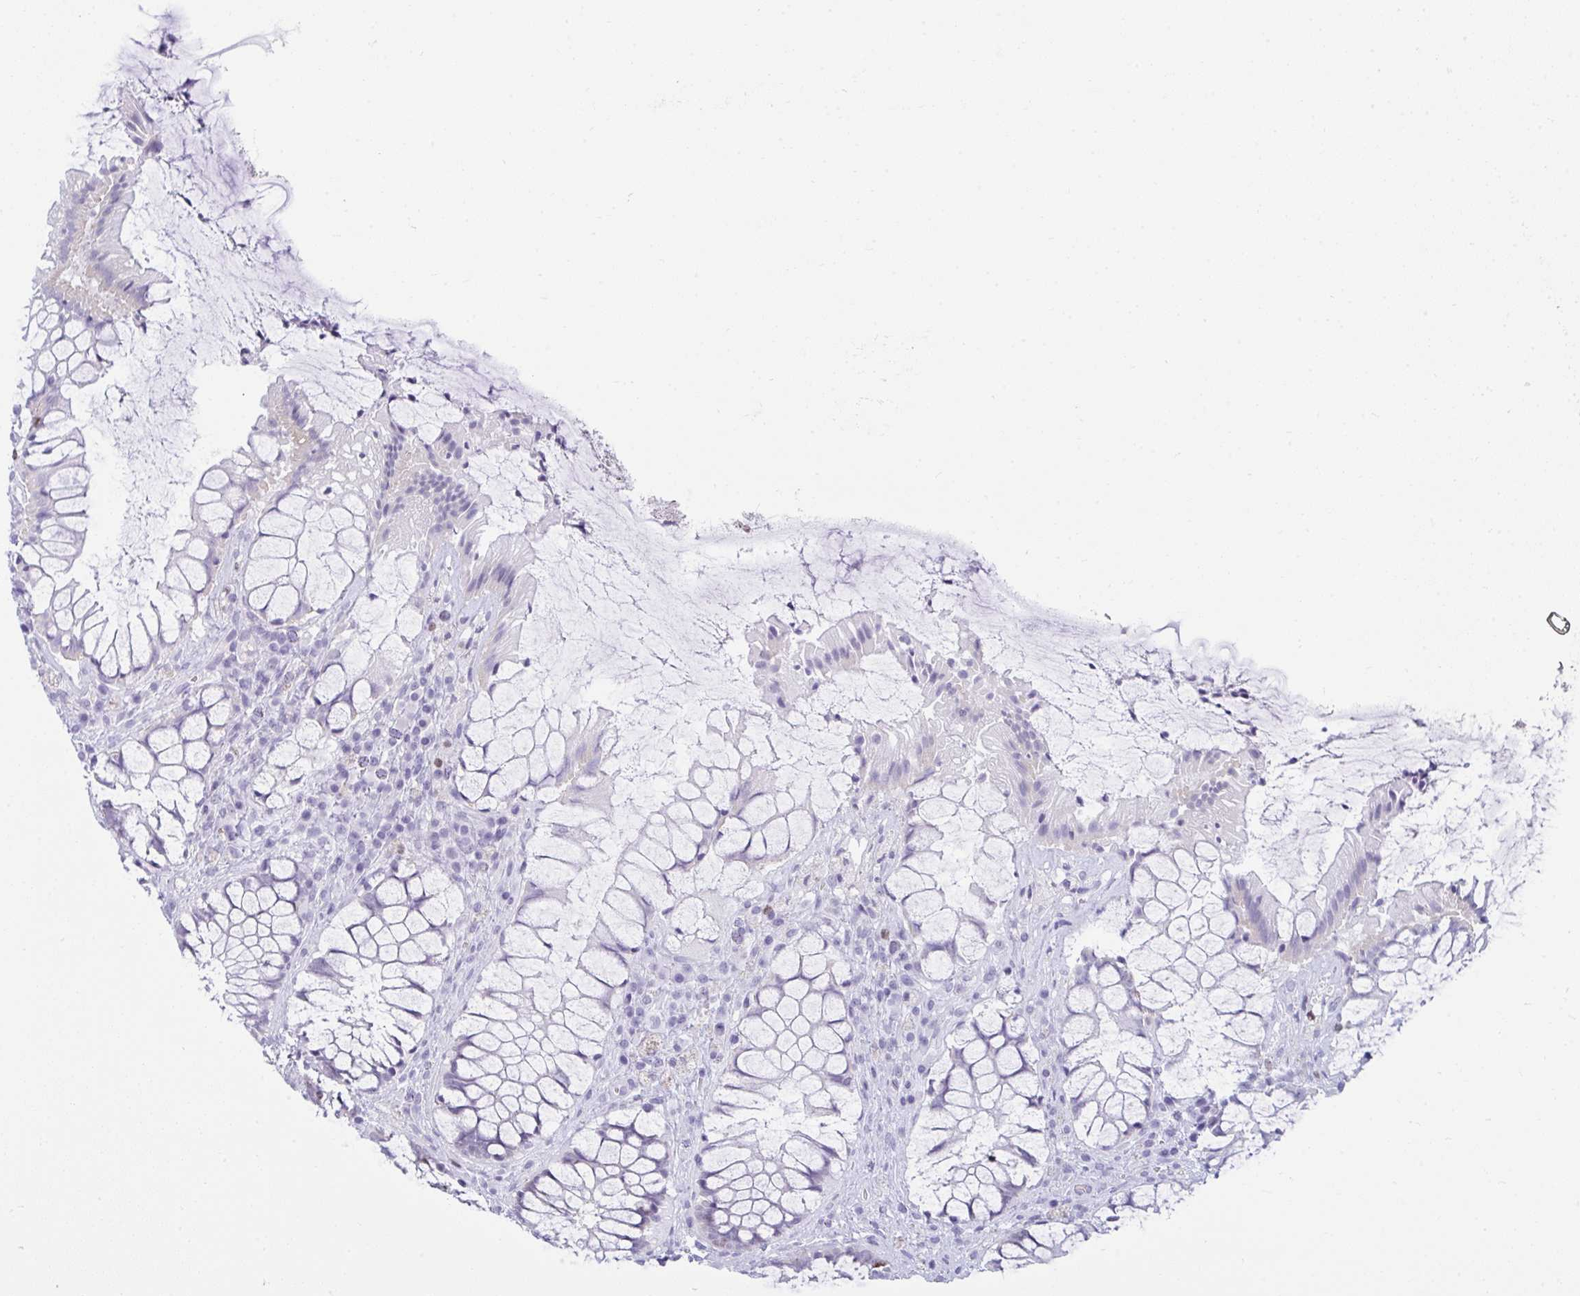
{"staining": {"intensity": "moderate", "quantity": "<25%", "location": "nuclear"}, "tissue": "rectum", "cell_type": "Glandular cells", "image_type": "normal", "snomed": [{"axis": "morphology", "description": "Normal tissue, NOS"}, {"axis": "topography", "description": "Rectum"}], "caption": "Rectum stained with a brown dye demonstrates moderate nuclear positive expression in approximately <25% of glandular cells.", "gene": "SUZ12", "patient": {"sex": "female", "age": 58}}